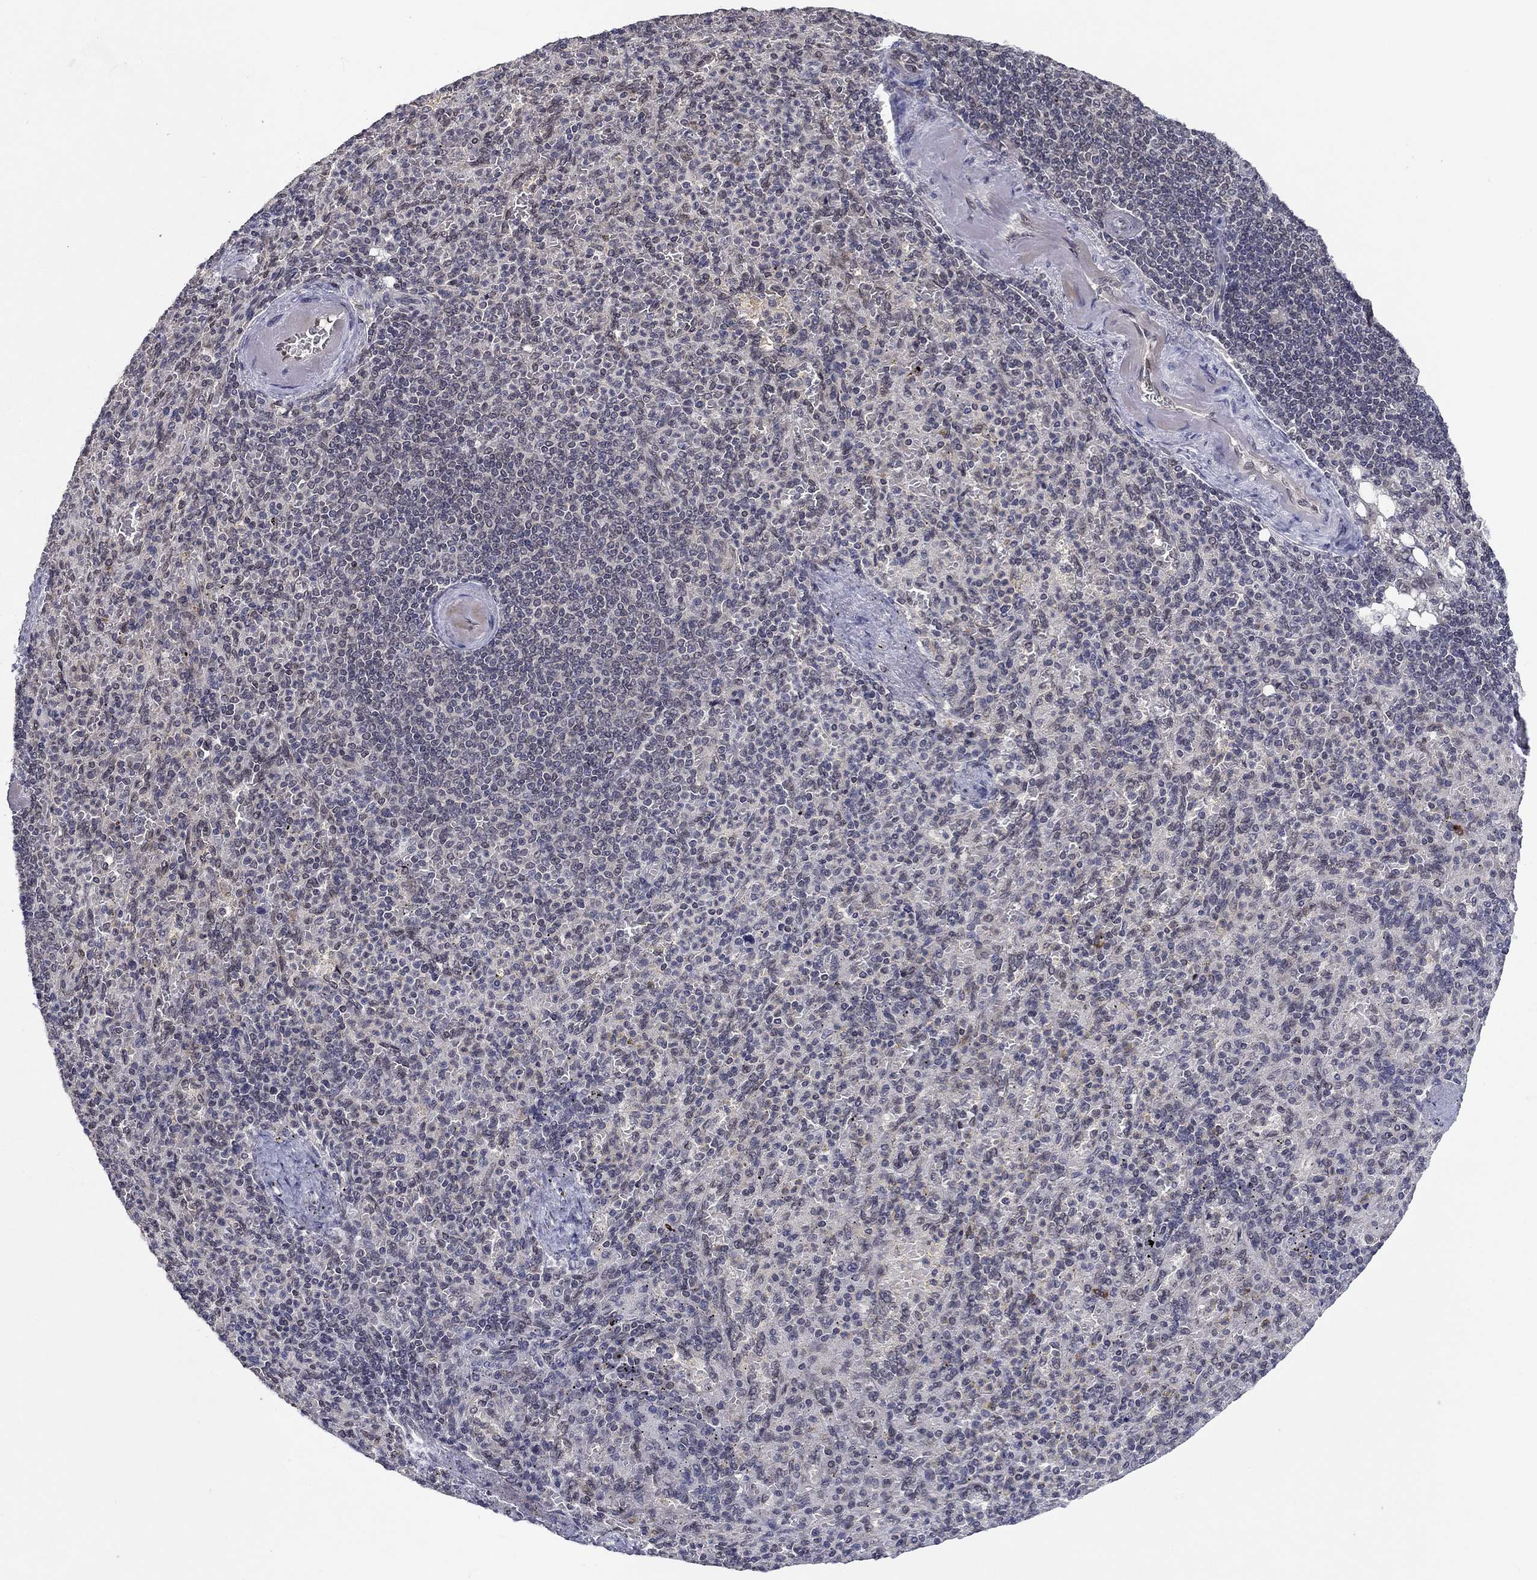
{"staining": {"intensity": "negative", "quantity": "none", "location": "none"}, "tissue": "spleen", "cell_type": "Cells in red pulp", "image_type": "normal", "snomed": [{"axis": "morphology", "description": "Normal tissue, NOS"}, {"axis": "topography", "description": "Spleen"}], "caption": "Photomicrograph shows no significant protein expression in cells in red pulp of unremarkable spleen. The staining is performed using DAB brown chromogen with nuclei counter-stained in using hematoxylin.", "gene": "CETN3", "patient": {"sex": "female", "age": 74}}